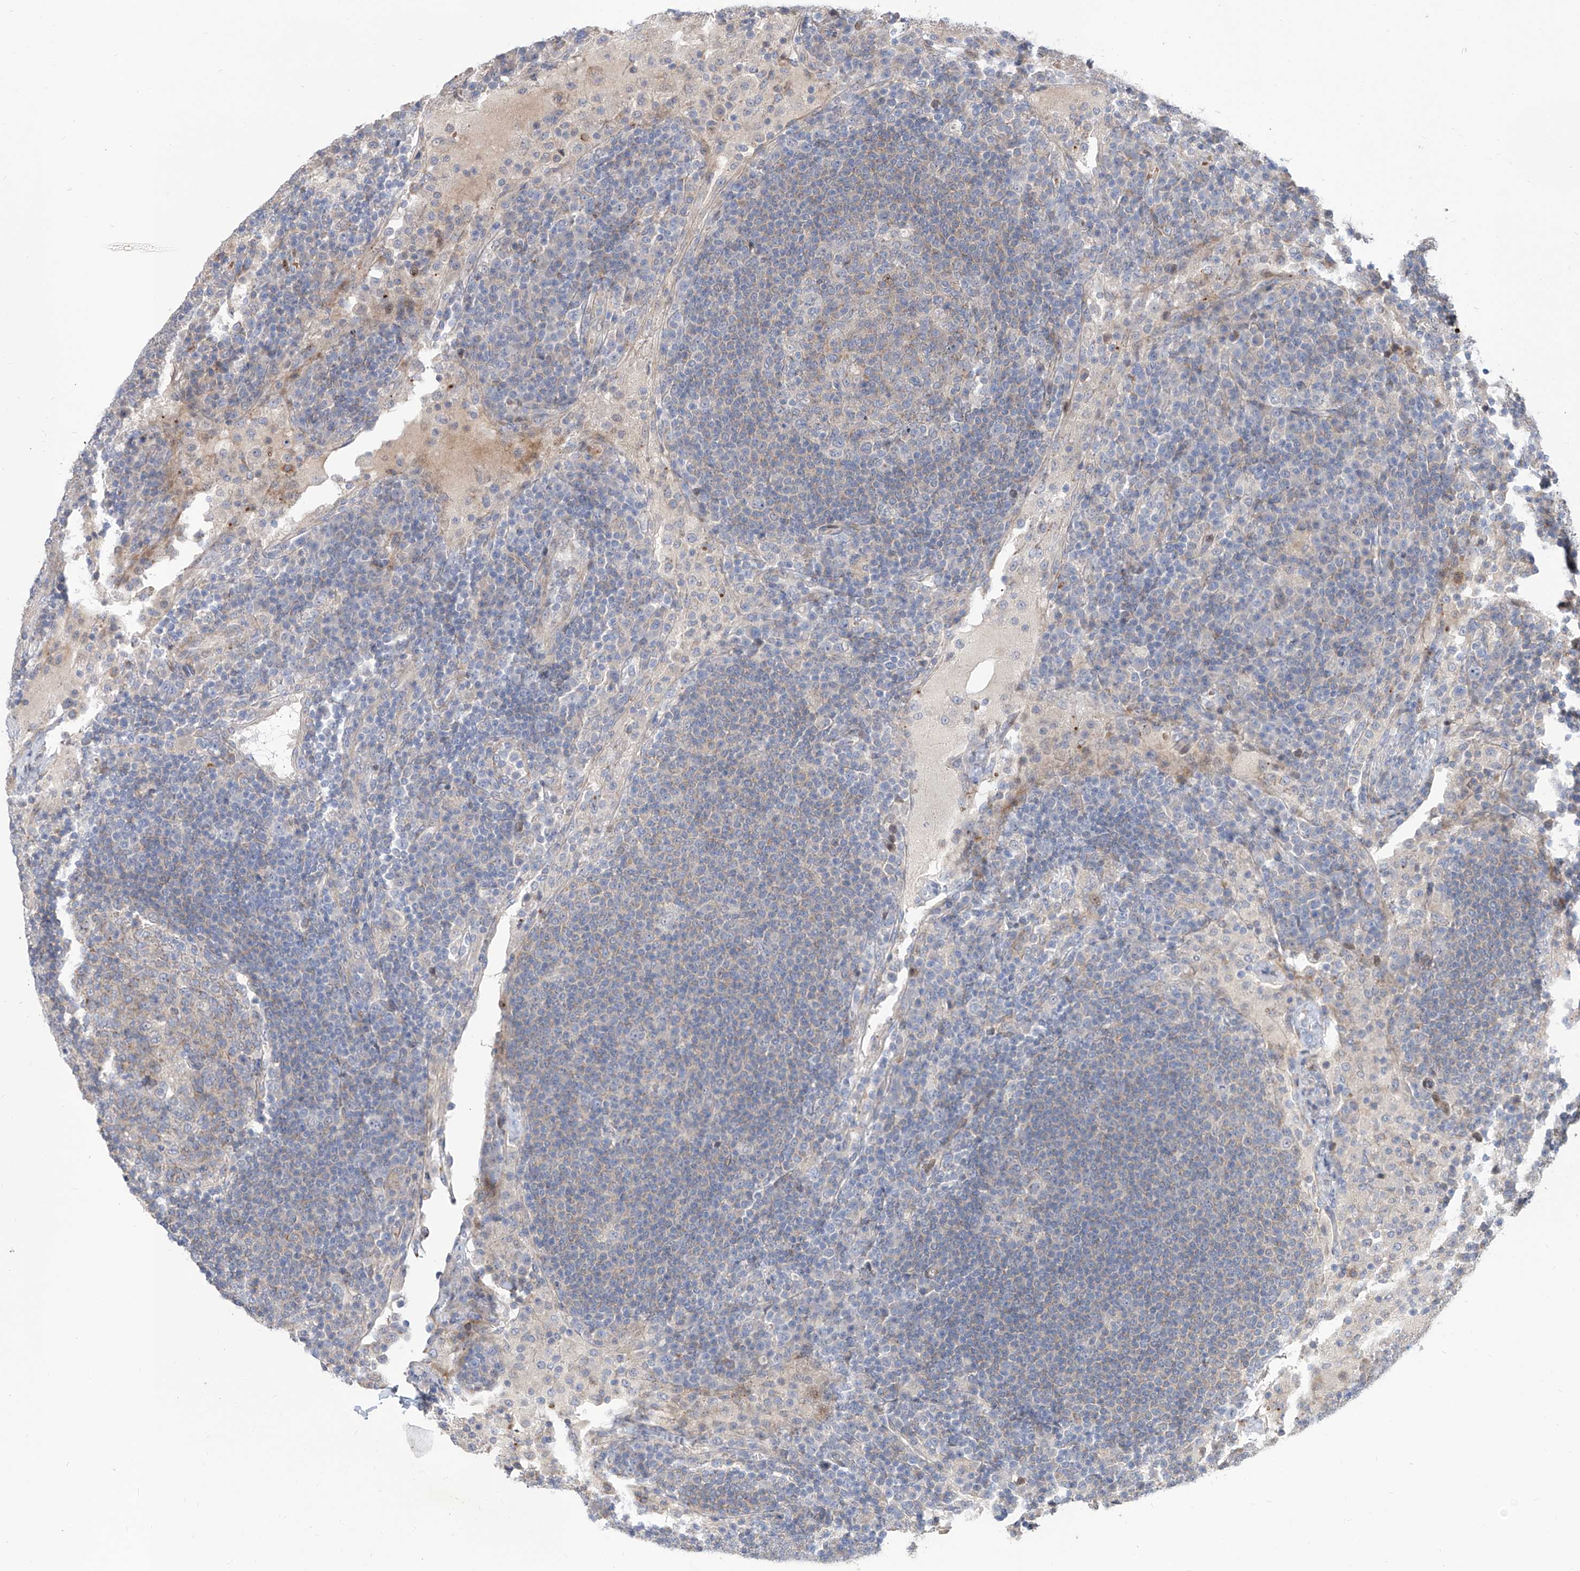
{"staining": {"intensity": "negative", "quantity": "none", "location": "none"}, "tissue": "lymph node", "cell_type": "Germinal center cells", "image_type": "normal", "snomed": [{"axis": "morphology", "description": "Normal tissue, NOS"}, {"axis": "topography", "description": "Lymph node"}], "caption": "IHC of benign lymph node shows no positivity in germinal center cells. (DAB immunohistochemistry with hematoxylin counter stain).", "gene": "LRRC1", "patient": {"sex": "female", "age": 53}}